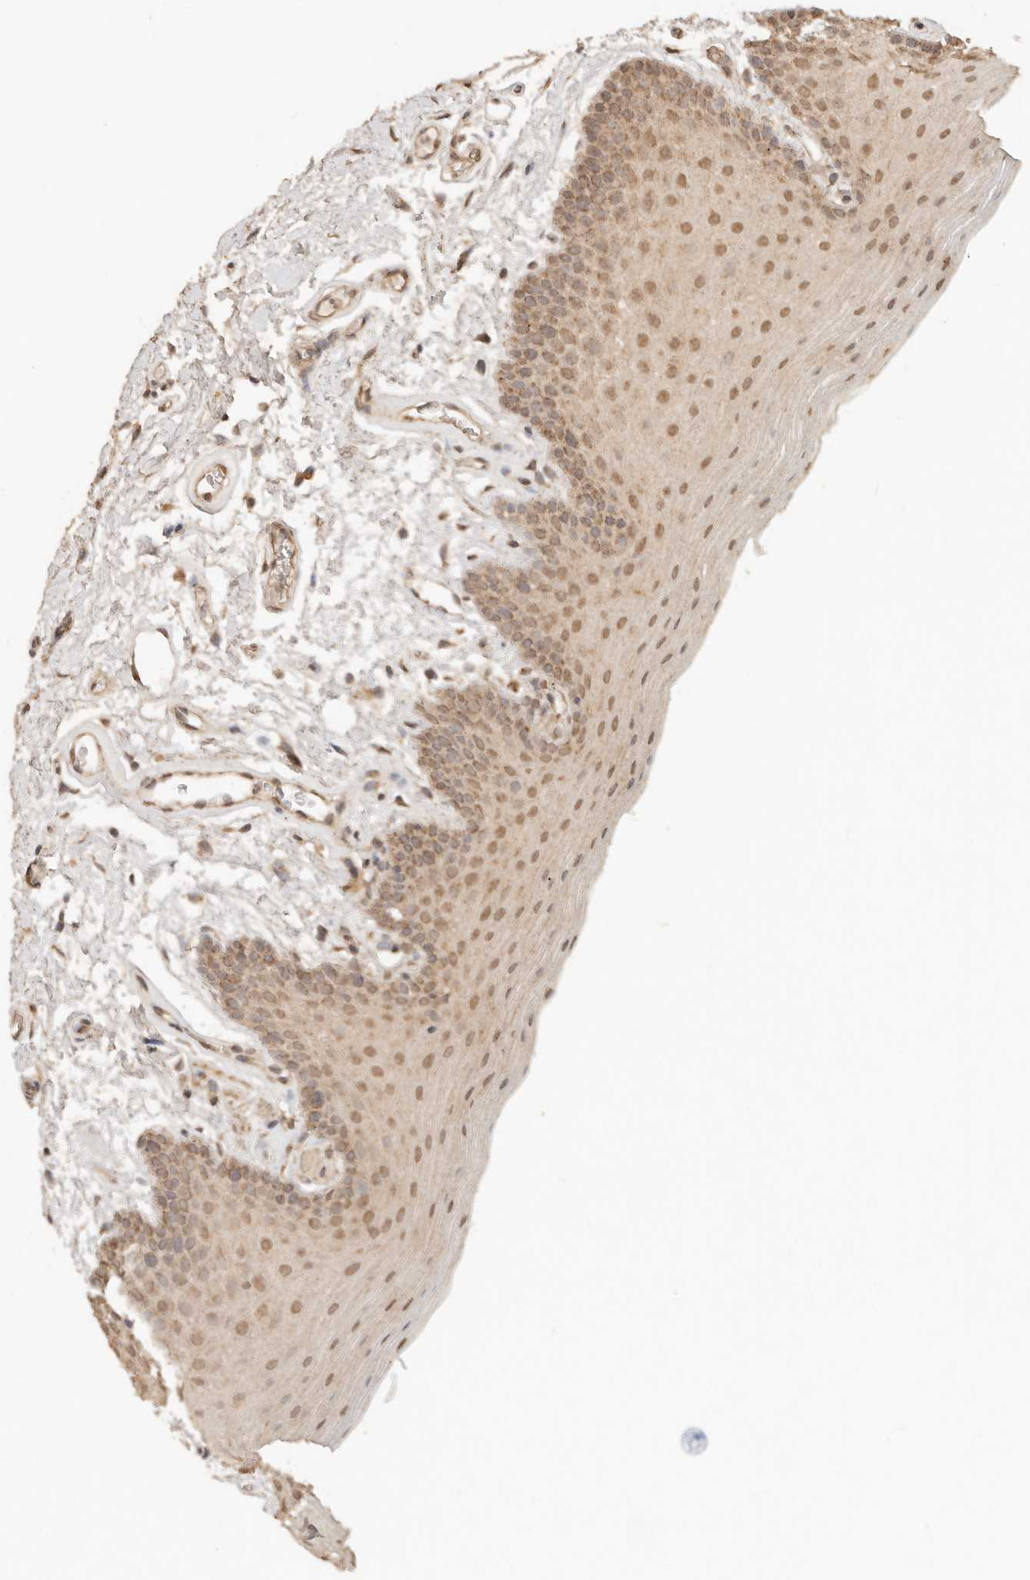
{"staining": {"intensity": "moderate", "quantity": ">75%", "location": "nuclear"}, "tissue": "oral mucosa", "cell_type": "Squamous epithelial cells", "image_type": "normal", "snomed": [{"axis": "morphology", "description": "Normal tissue, NOS"}, {"axis": "topography", "description": "Oral tissue"}], "caption": "Benign oral mucosa exhibits moderate nuclear staining in approximately >75% of squamous epithelial cells, visualized by immunohistochemistry. (Brightfield microscopy of DAB IHC at high magnification).", "gene": "LMO4", "patient": {"sex": "male", "age": 62}}